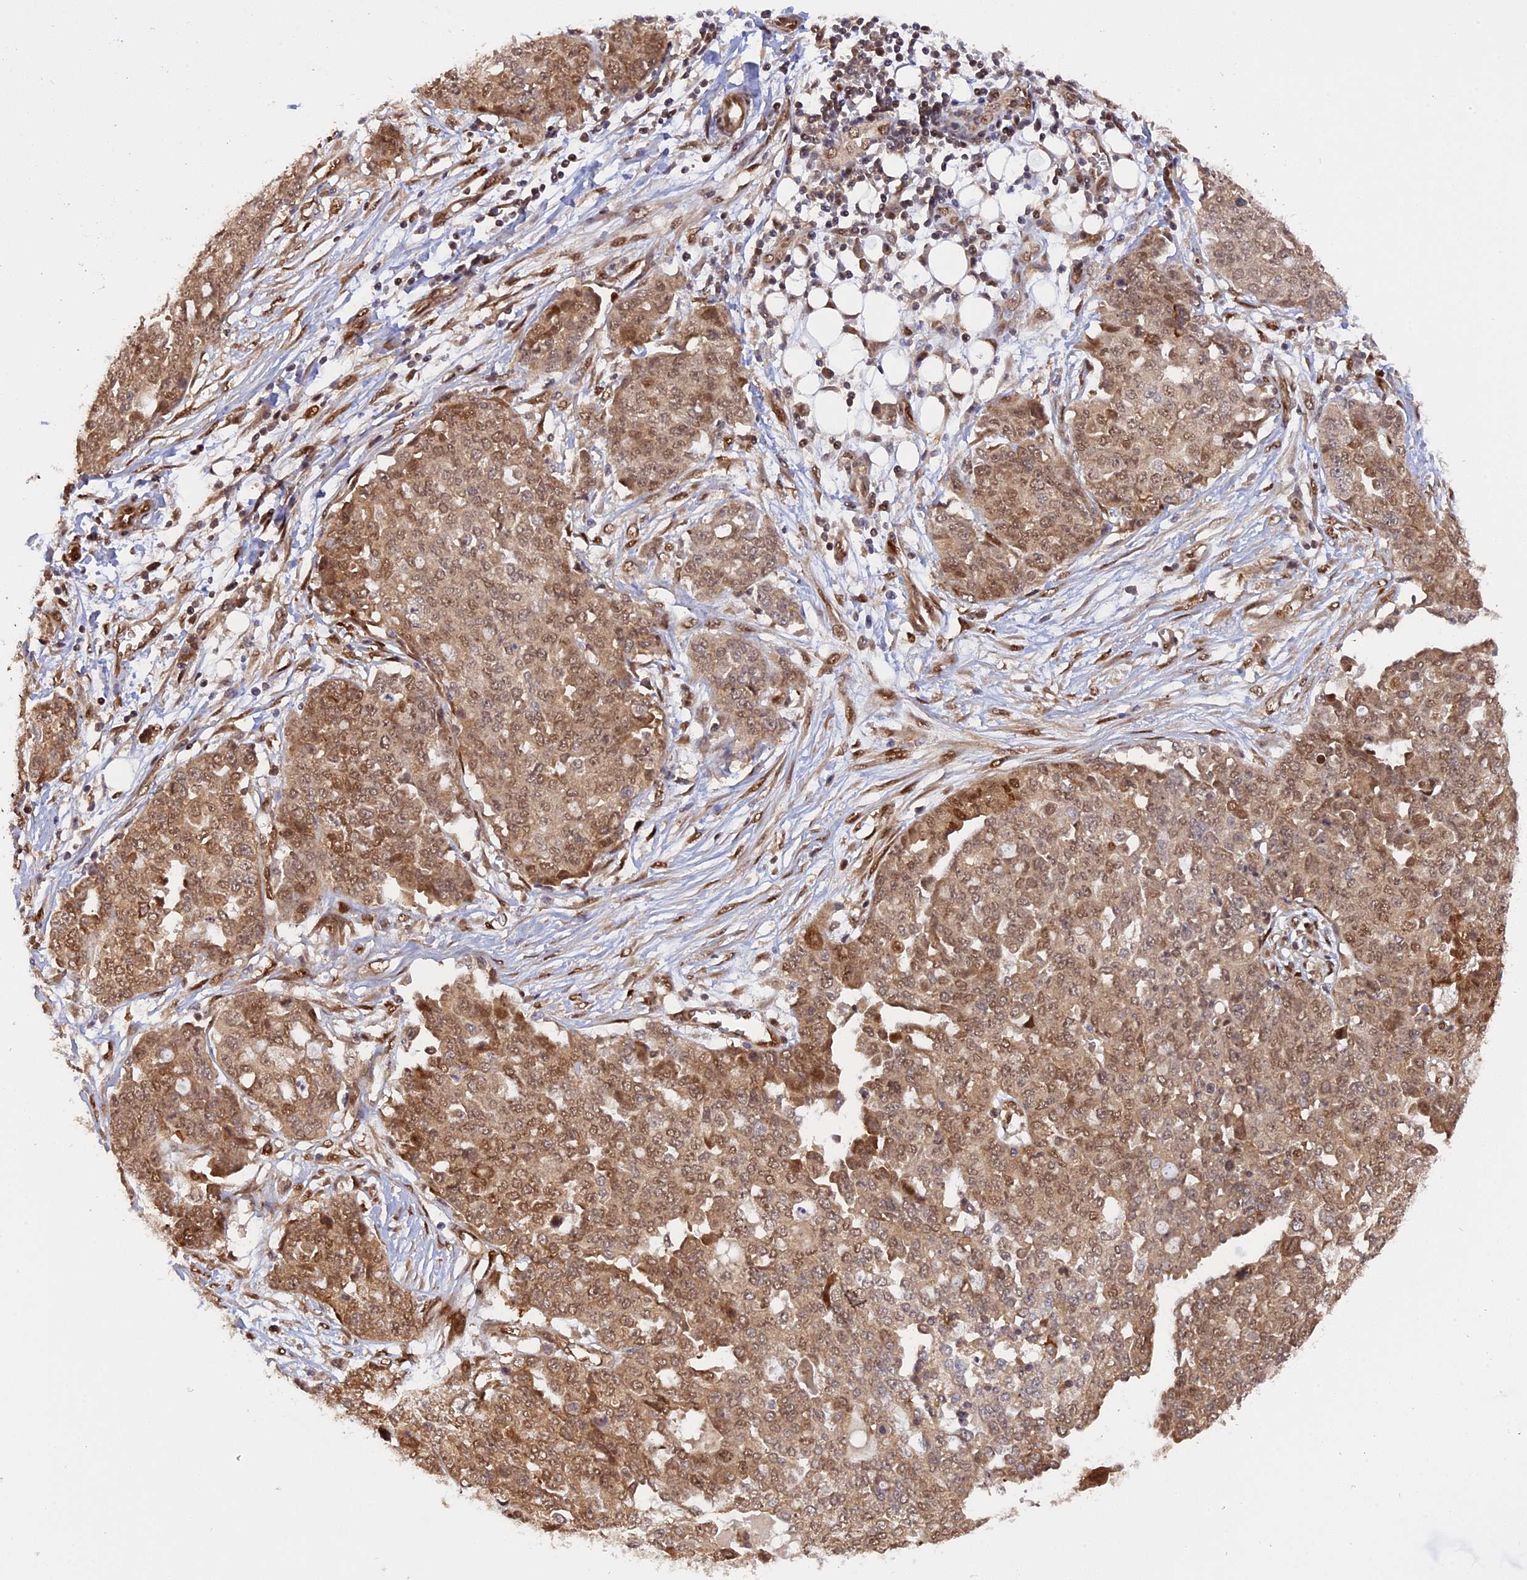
{"staining": {"intensity": "moderate", "quantity": ">75%", "location": "cytoplasmic/membranous,nuclear"}, "tissue": "ovarian cancer", "cell_type": "Tumor cells", "image_type": "cancer", "snomed": [{"axis": "morphology", "description": "Cystadenocarcinoma, serous, NOS"}, {"axis": "topography", "description": "Soft tissue"}, {"axis": "topography", "description": "Ovary"}], "caption": "Brown immunohistochemical staining in ovarian cancer (serous cystadenocarcinoma) shows moderate cytoplasmic/membranous and nuclear expression in approximately >75% of tumor cells. (Stains: DAB (3,3'-diaminobenzidine) in brown, nuclei in blue, Microscopy: brightfield microscopy at high magnification).", "gene": "ZNF428", "patient": {"sex": "female", "age": 57}}